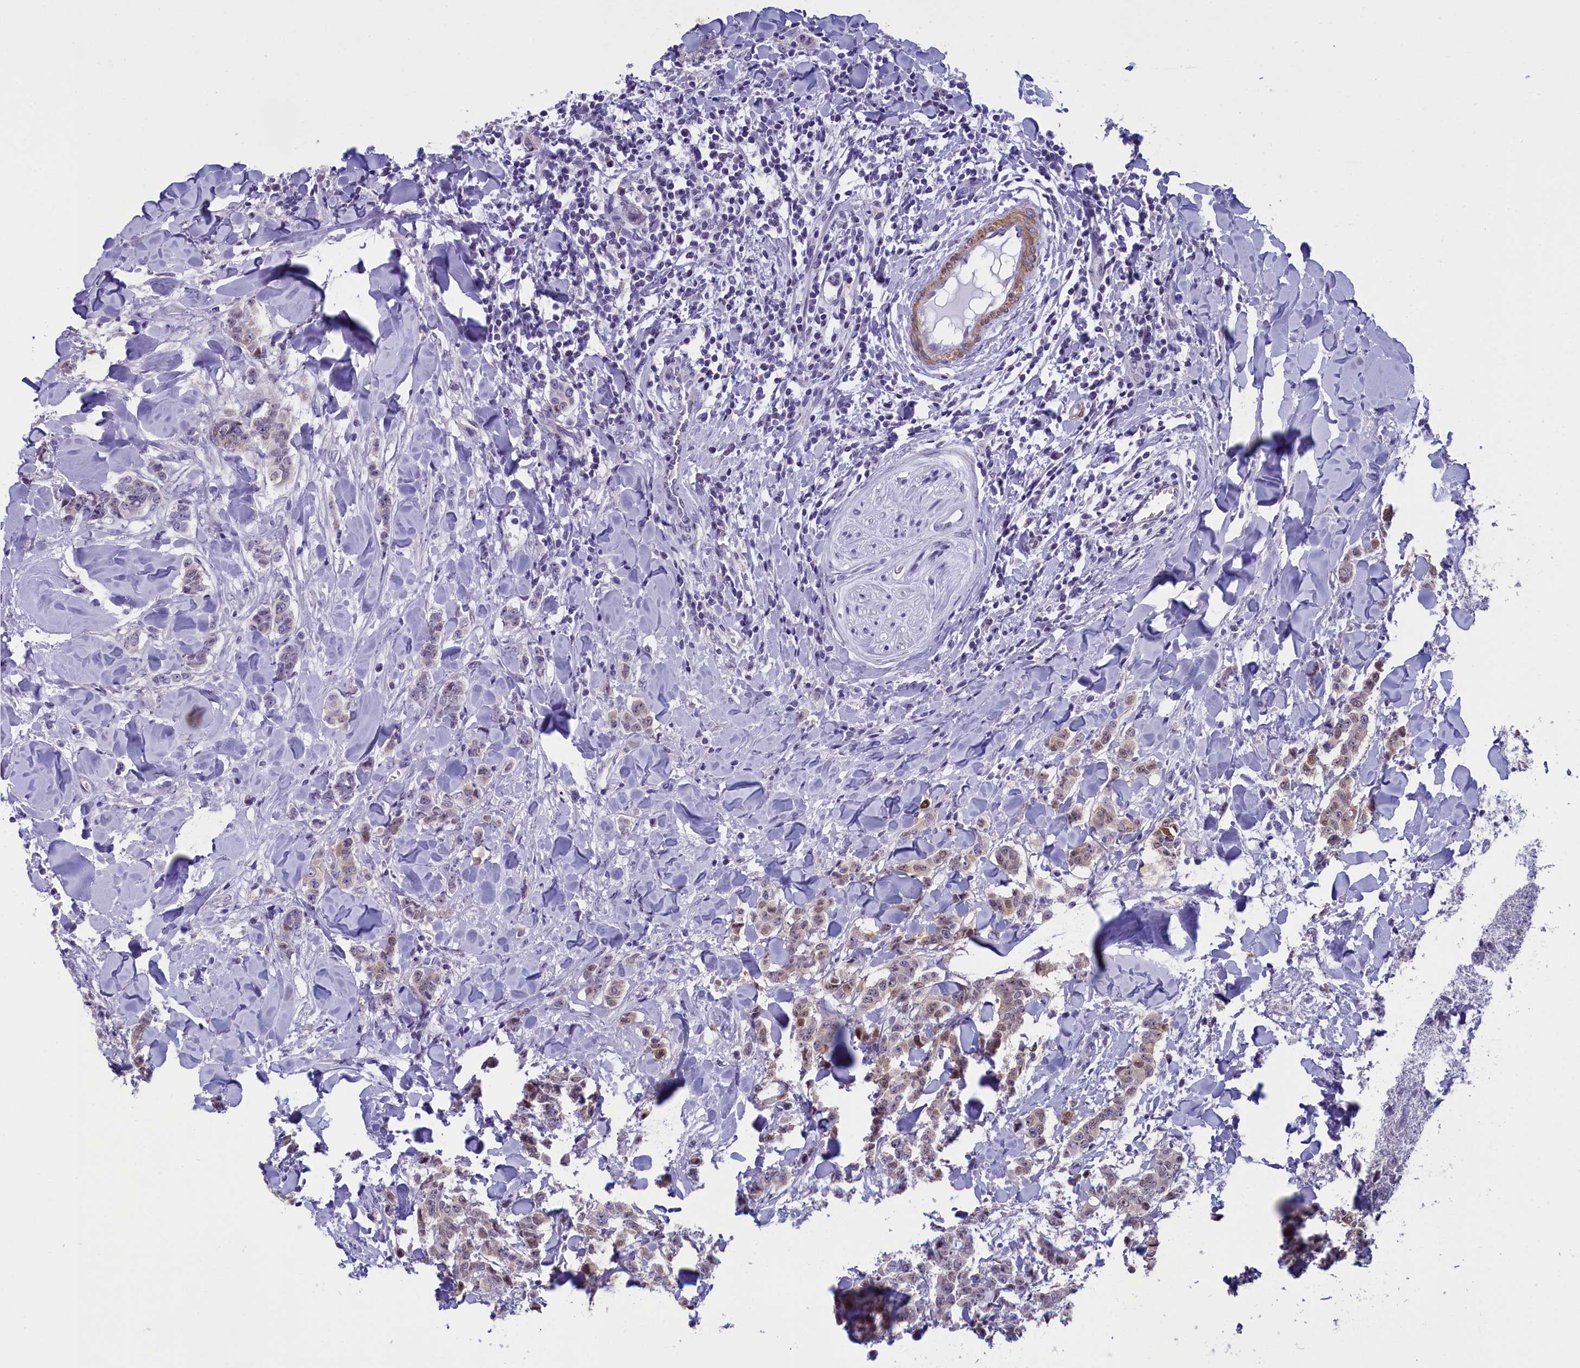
{"staining": {"intensity": "weak", "quantity": "<25%", "location": "cytoplasmic/membranous"}, "tissue": "breast cancer", "cell_type": "Tumor cells", "image_type": "cancer", "snomed": [{"axis": "morphology", "description": "Duct carcinoma"}, {"axis": "topography", "description": "Breast"}], "caption": "Protein analysis of breast infiltrating ductal carcinoma exhibits no significant expression in tumor cells.", "gene": "IGSF6", "patient": {"sex": "female", "age": 40}}